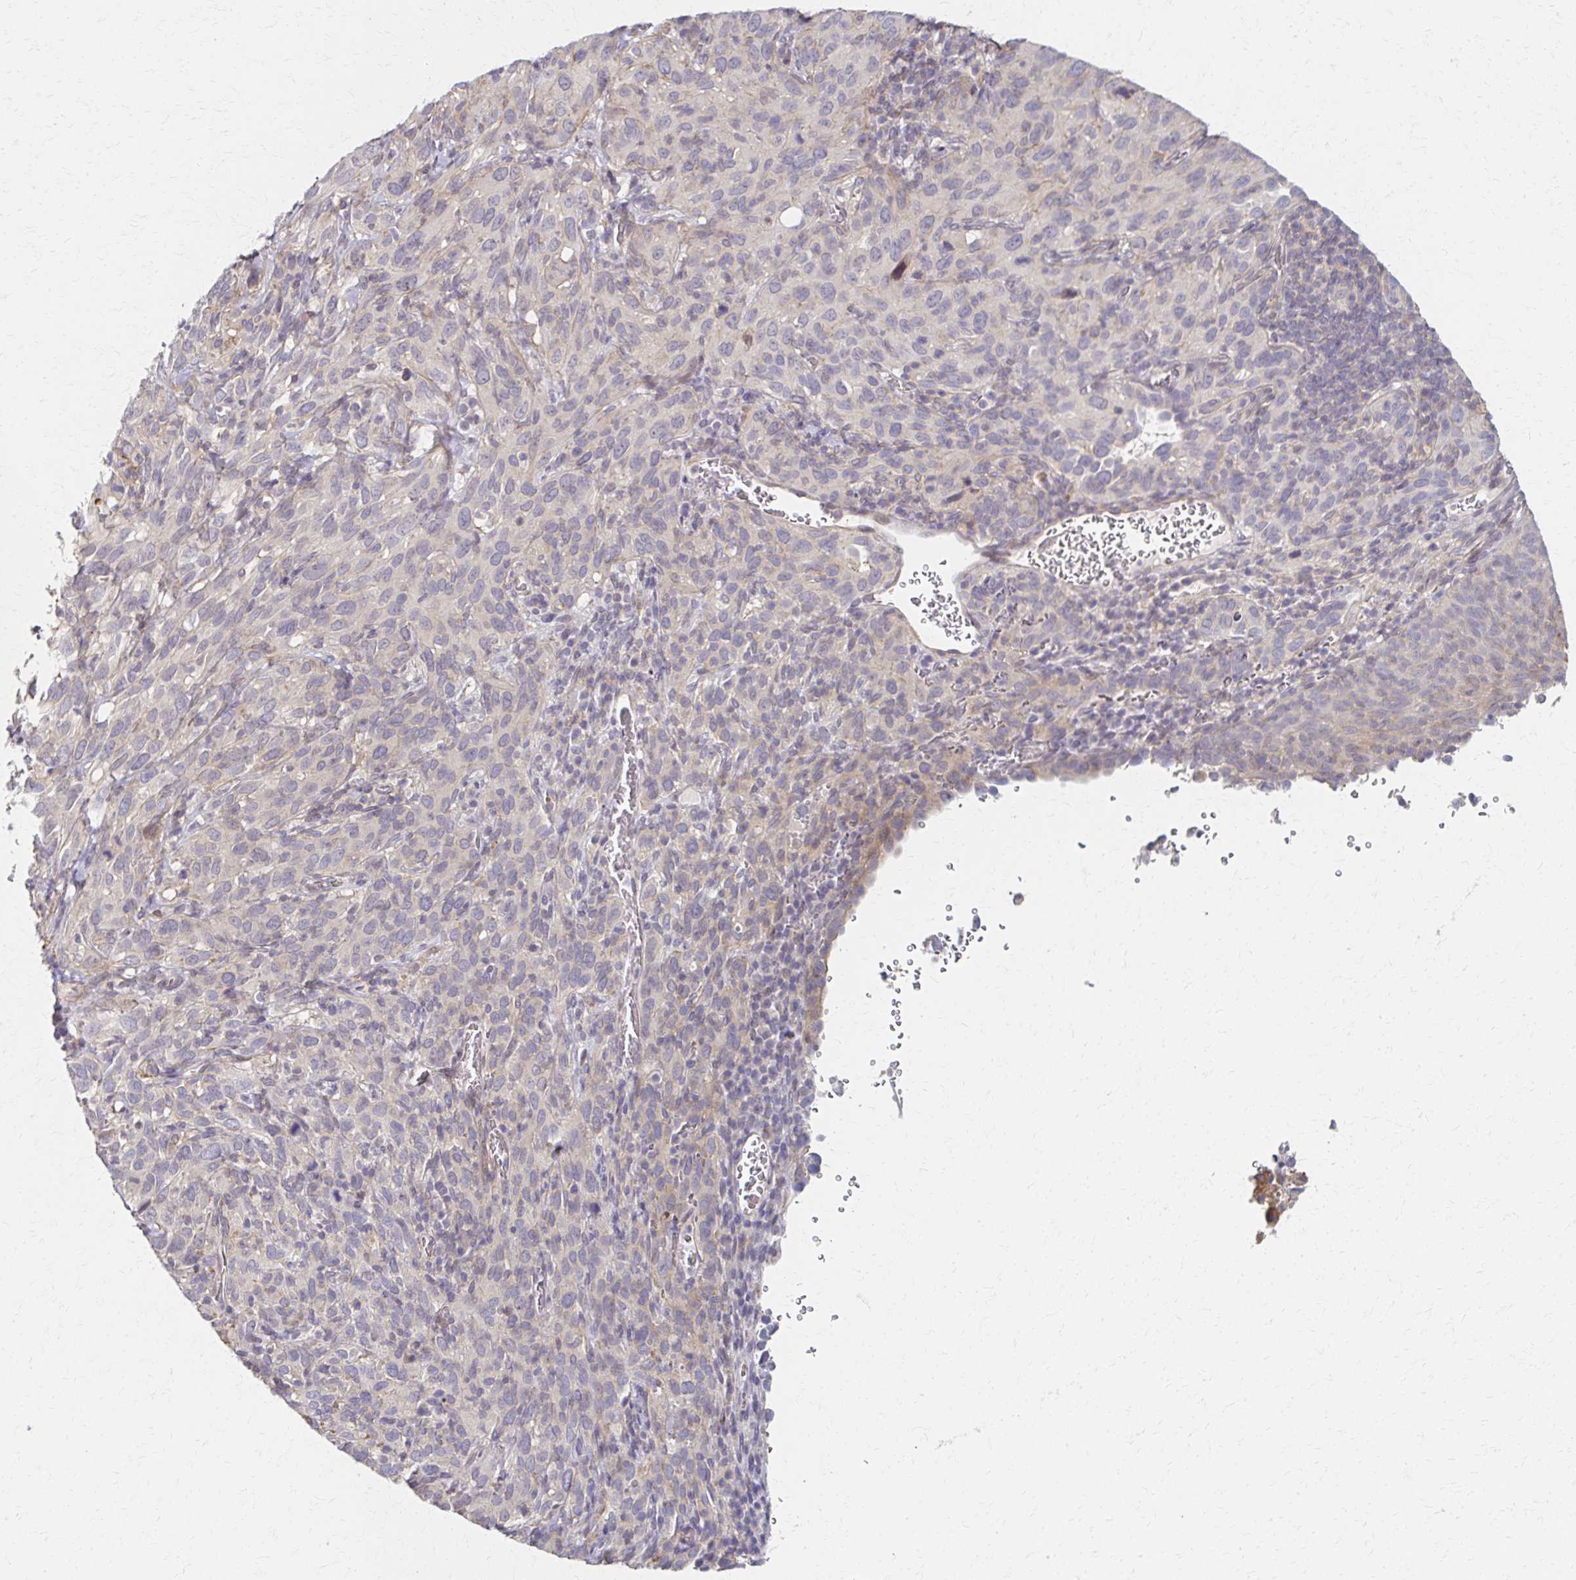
{"staining": {"intensity": "negative", "quantity": "none", "location": "none"}, "tissue": "cervical cancer", "cell_type": "Tumor cells", "image_type": "cancer", "snomed": [{"axis": "morphology", "description": "Normal tissue, NOS"}, {"axis": "morphology", "description": "Squamous cell carcinoma, NOS"}, {"axis": "topography", "description": "Cervix"}], "caption": "This photomicrograph is of squamous cell carcinoma (cervical) stained with IHC to label a protein in brown with the nuclei are counter-stained blue. There is no expression in tumor cells.", "gene": "EOLA2", "patient": {"sex": "female", "age": 51}}